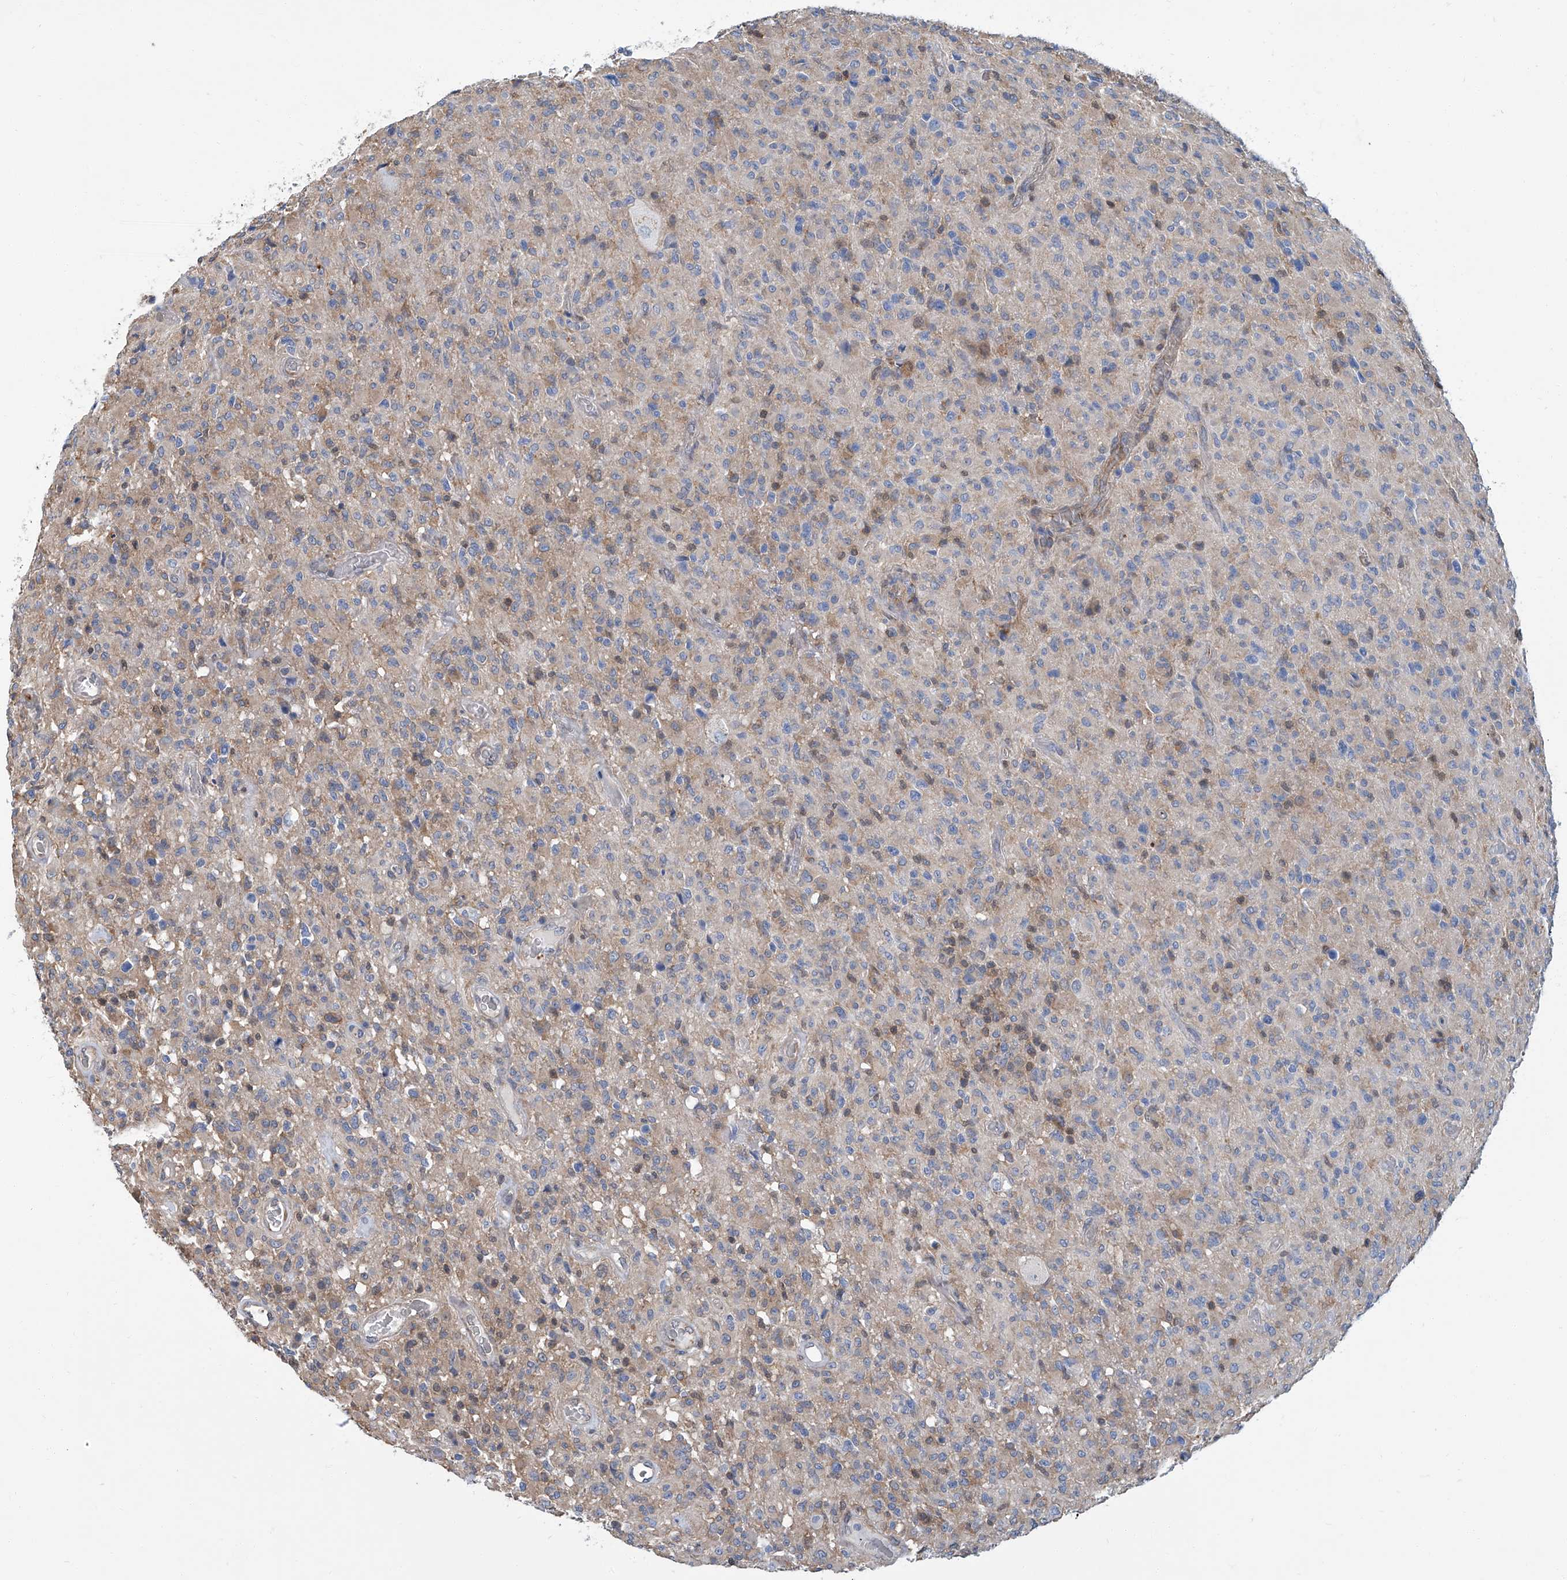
{"staining": {"intensity": "negative", "quantity": "none", "location": "none"}, "tissue": "glioma", "cell_type": "Tumor cells", "image_type": "cancer", "snomed": [{"axis": "morphology", "description": "Glioma, malignant, High grade"}, {"axis": "topography", "description": "Brain"}], "caption": "A high-resolution micrograph shows immunohistochemistry (IHC) staining of glioma, which shows no significant positivity in tumor cells.", "gene": "PSMB10", "patient": {"sex": "female", "age": 57}}